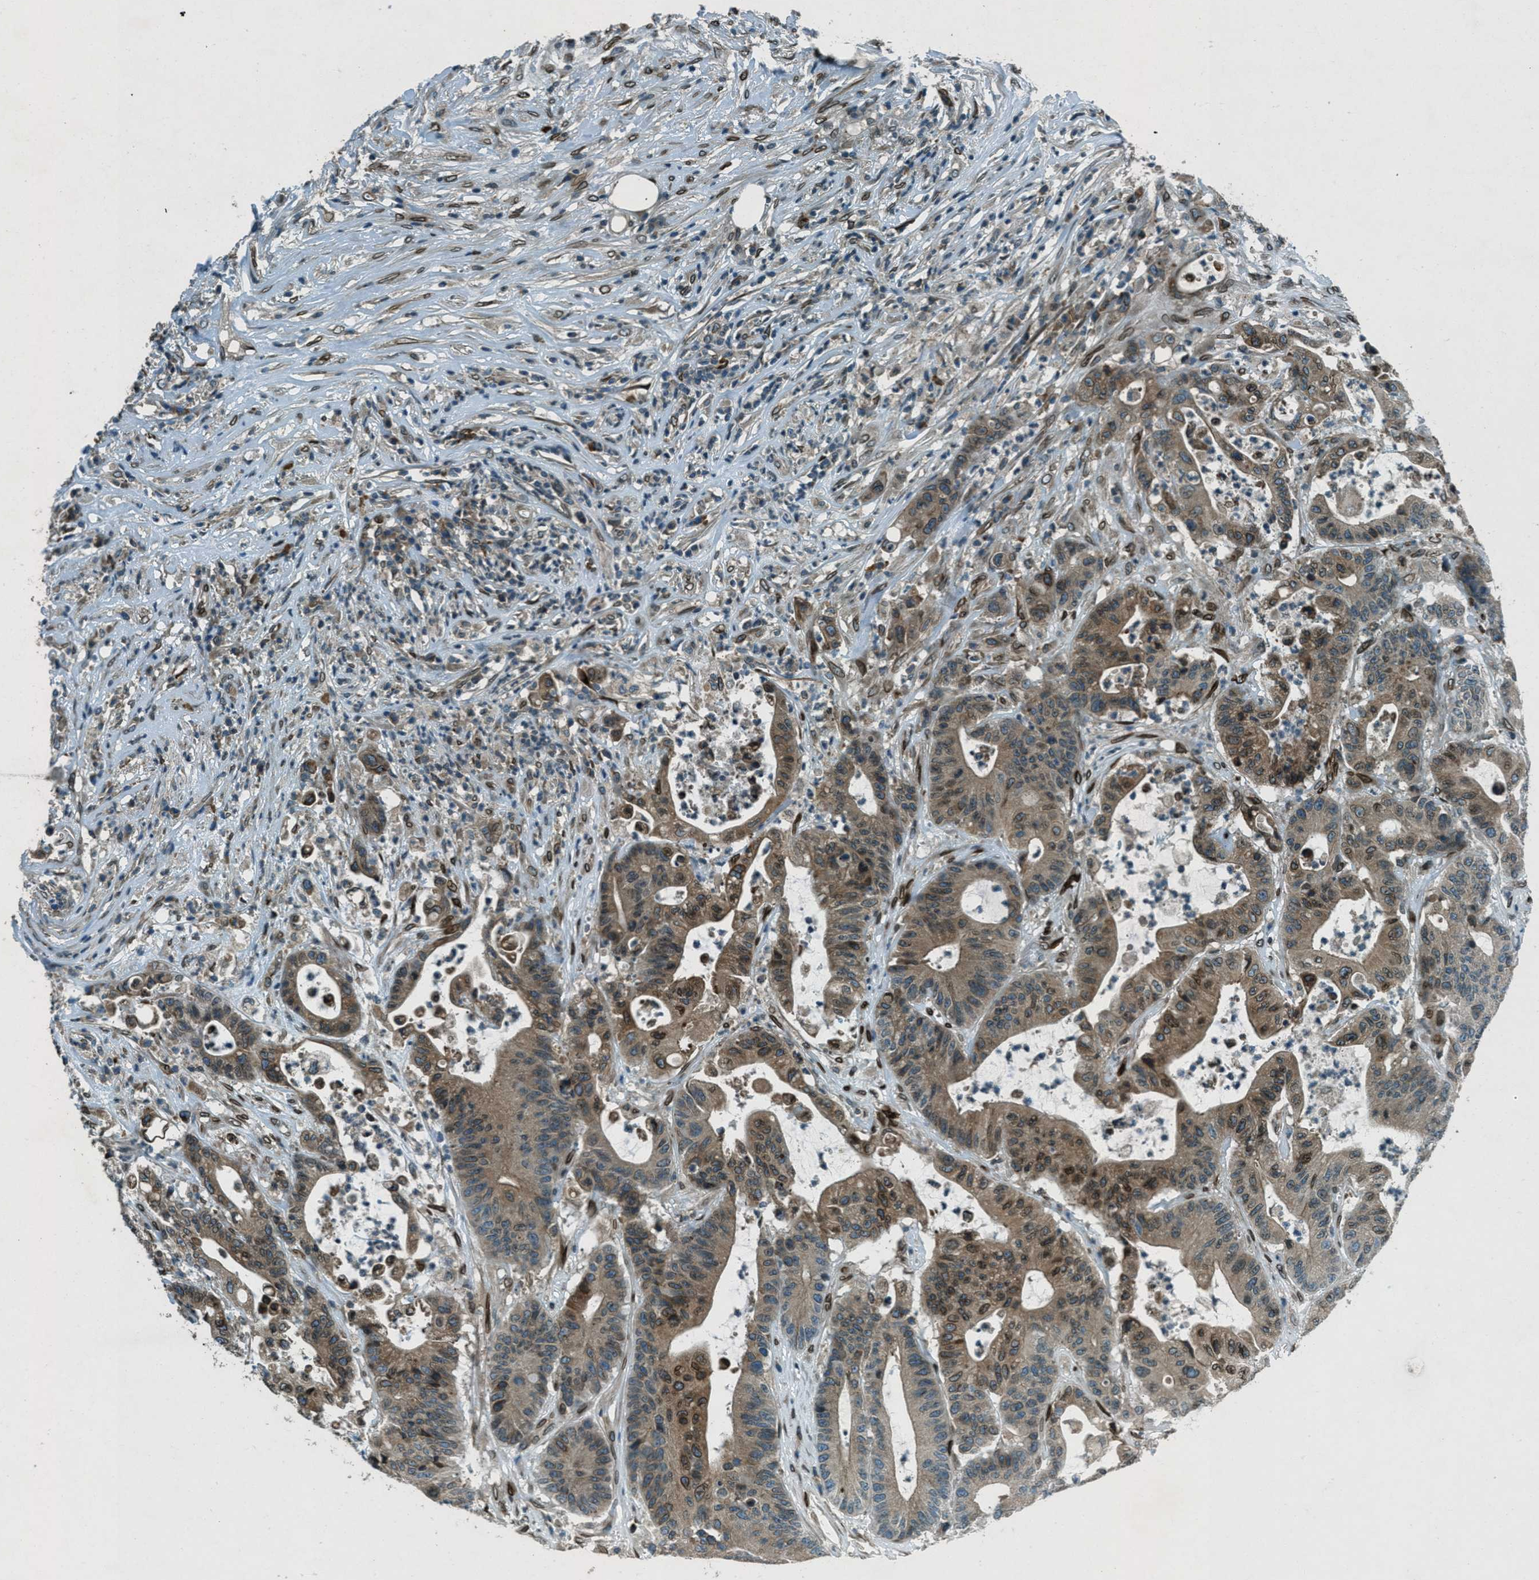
{"staining": {"intensity": "strong", "quantity": "25%-75%", "location": "cytoplasmic/membranous,nuclear"}, "tissue": "colorectal cancer", "cell_type": "Tumor cells", "image_type": "cancer", "snomed": [{"axis": "morphology", "description": "Adenocarcinoma, NOS"}, {"axis": "topography", "description": "Colon"}], "caption": "Immunohistochemistry (IHC) histopathology image of colorectal adenocarcinoma stained for a protein (brown), which shows high levels of strong cytoplasmic/membranous and nuclear expression in approximately 25%-75% of tumor cells.", "gene": "LEMD2", "patient": {"sex": "female", "age": 84}}